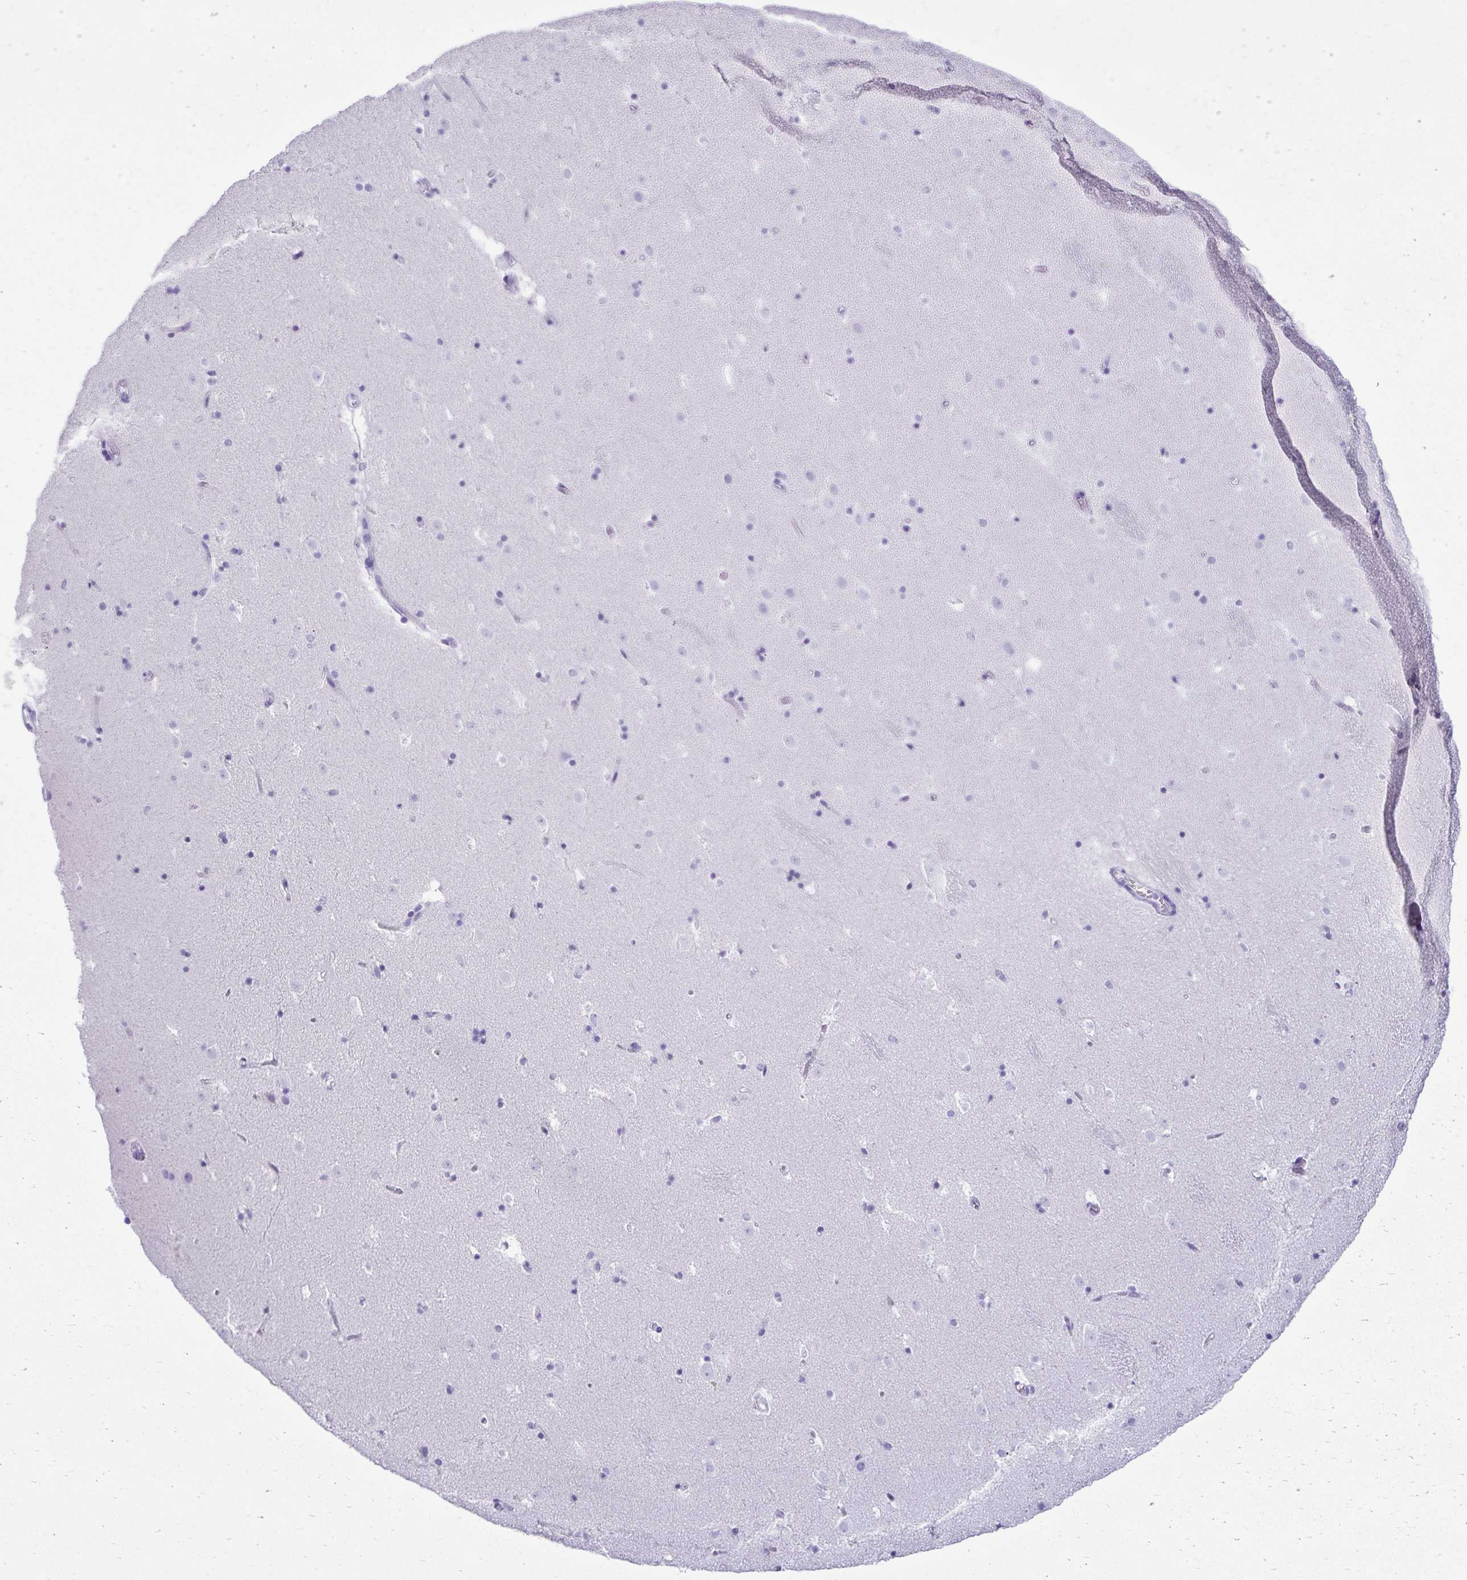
{"staining": {"intensity": "negative", "quantity": "none", "location": "none"}, "tissue": "caudate", "cell_type": "Glial cells", "image_type": "normal", "snomed": [{"axis": "morphology", "description": "Normal tissue, NOS"}, {"axis": "topography", "description": "Lateral ventricle wall"}], "caption": "Glial cells show no significant protein expression in normal caudate. (Immunohistochemistry (ihc), brightfield microscopy, high magnification).", "gene": "ATP4B", "patient": {"sex": "male", "age": 37}}